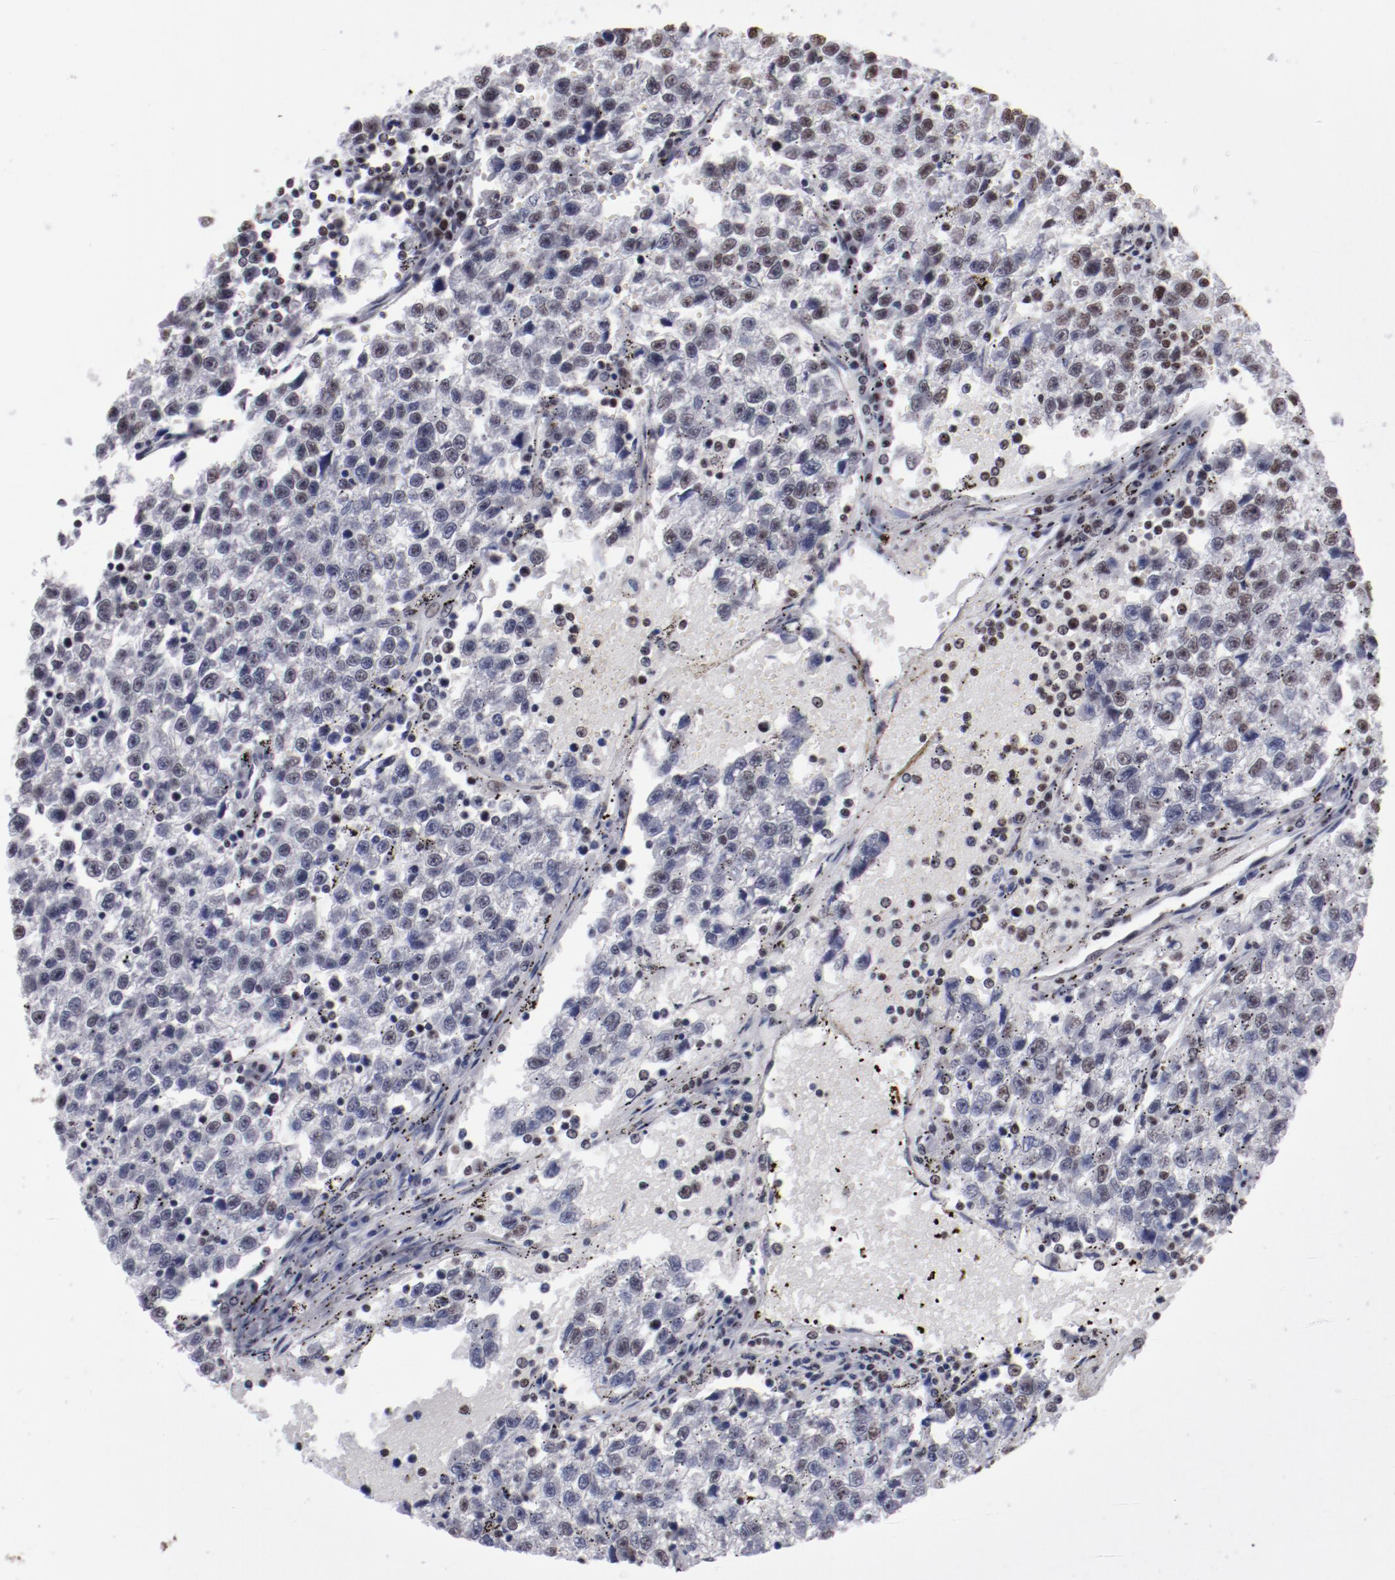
{"staining": {"intensity": "strong", "quantity": ">75%", "location": "nuclear"}, "tissue": "testis cancer", "cell_type": "Tumor cells", "image_type": "cancer", "snomed": [{"axis": "morphology", "description": "Seminoma, NOS"}, {"axis": "topography", "description": "Testis"}], "caption": "Protein staining by IHC reveals strong nuclear expression in approximately >75% of tumor cells in testis cancer (seminoma). Nuclei are stained in blue.", "gene": "HNRNPA2B1", "patient": {"sex": "male", "age": 35}}